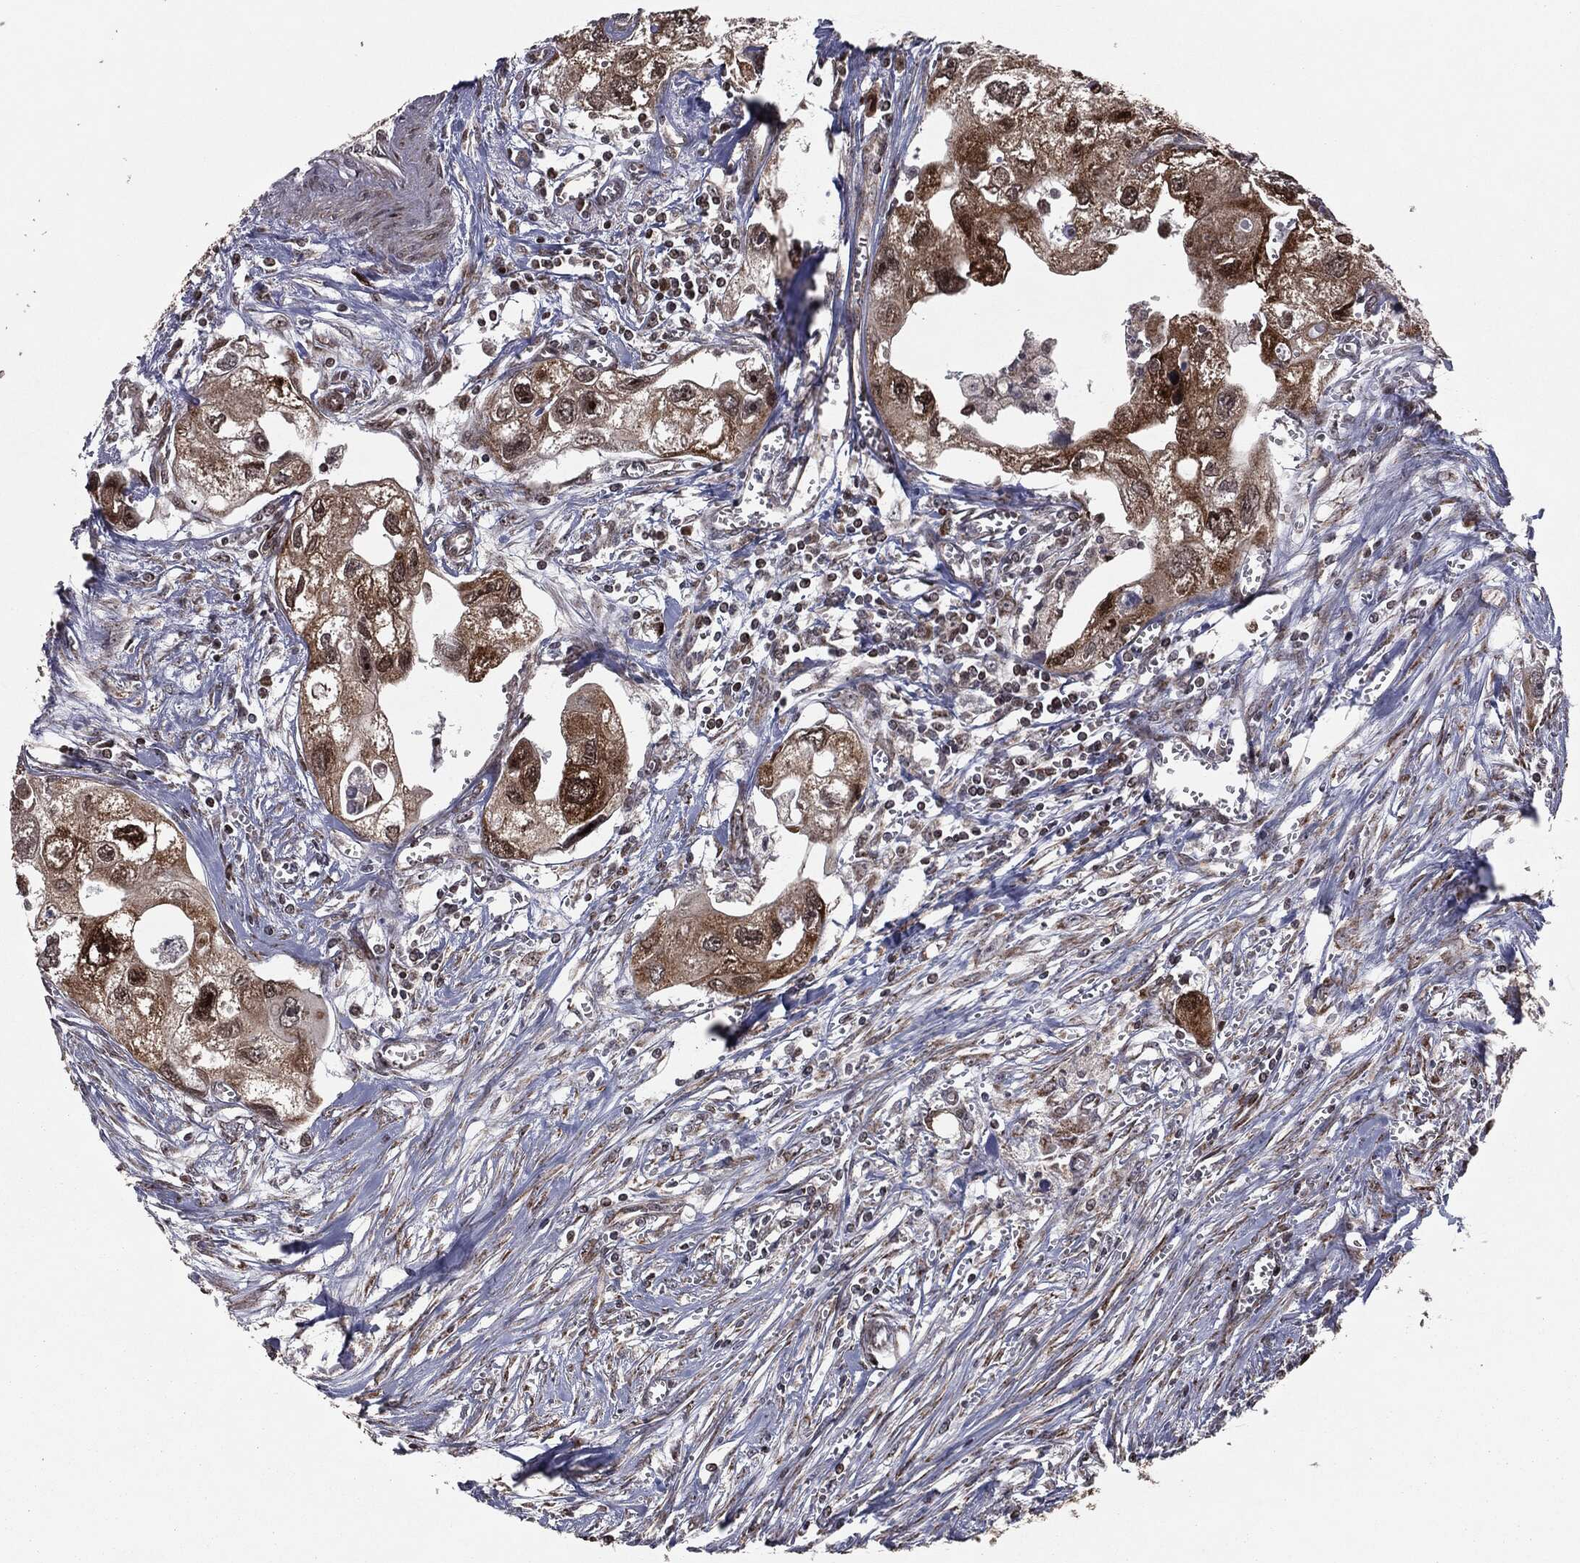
{"staining": {"intensity": "strong", "quantity": "25%-75%", "location": "cytoplasmic/membranous,nuclear"}, "tissue": "urothelial cancer", "cell_type": "Tumor cells", "image_type": "cancer", "snomed": [{"axis": "morphology", "description": "Urothelial carcinoma, High grade"}, {"axis": "topography", "description": "Urinary bladder"}], "caption": "Immunohistochemical staining of urothelial cancer displays strong cytoplasmic/membranous and nuclear protein expression in approximately 25%-75% of tumor cells. The staining was performed using DAB (3,3'-diaminobenzidine) to visualize the protein expression in brown, while the nuclei were stained in blue with hematoxylin (Magnification: 20x).", "gene": "CHCHD2", "patient": {"sex": "male", "age": 59}}